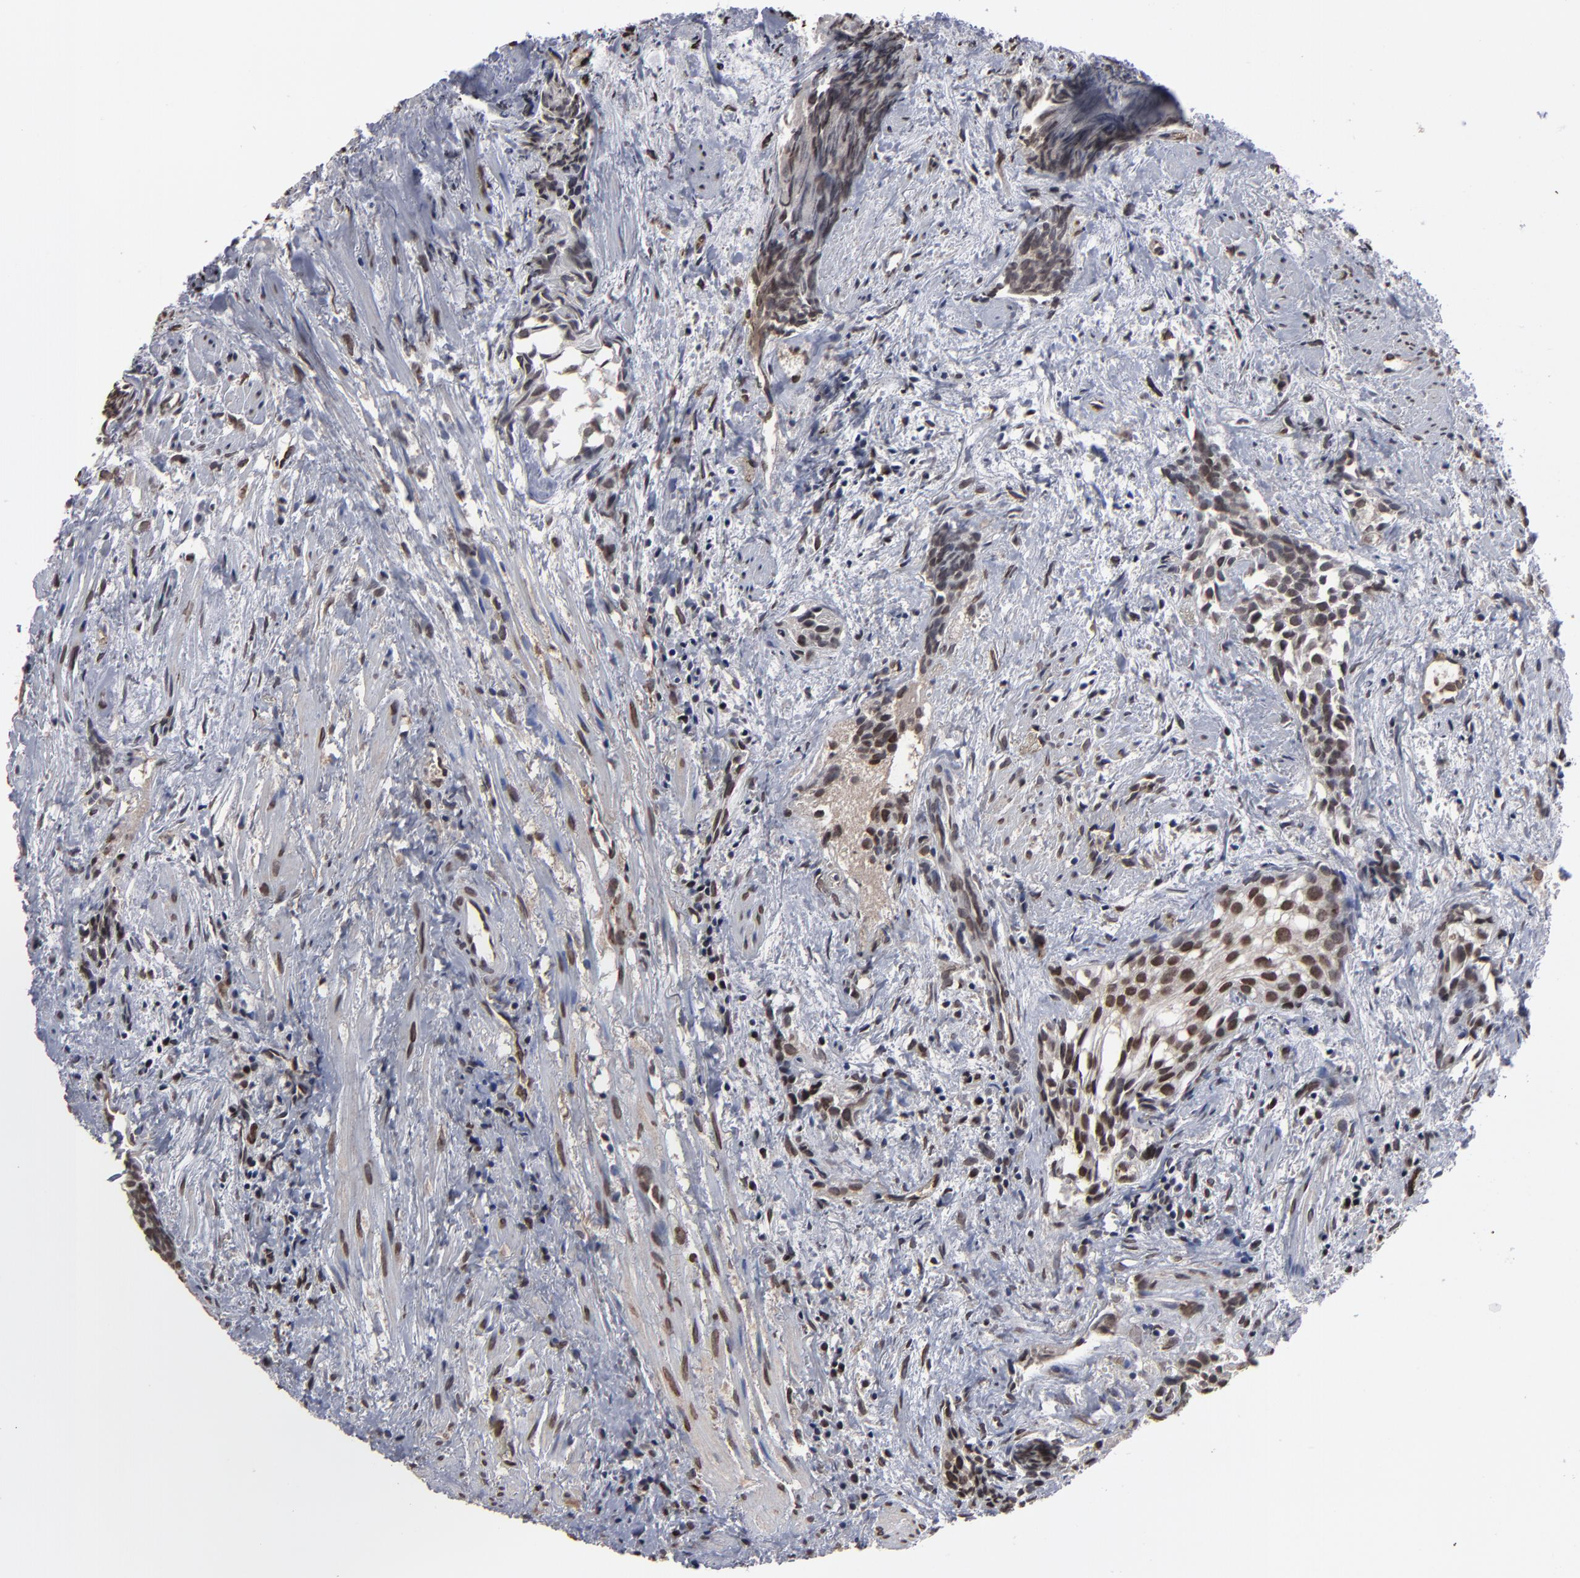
{"staining": {"intensity": "moderate", "quantity": ">75%", "location": "nuclear"}, "tissue": "urothelial cancer", "cell_type": "Tumor cells", "image_type": "cancer", "snomed": [{"axis": "morphology", "description": "Urothelial carcinoma, High grade"}, {"axis": "topography", "description": "Urinary bladder"}], "caption": "This micrograph reveals urothelial cancer stained with immunohistochemistry (IHC) to label a protein in brown. The nuclear of tumor cells show moderate positivity for the protein. Nuclei are counter-stained blue.", "gene": "BAZ1A", "patient": {"sex": "female", "age": 78}}